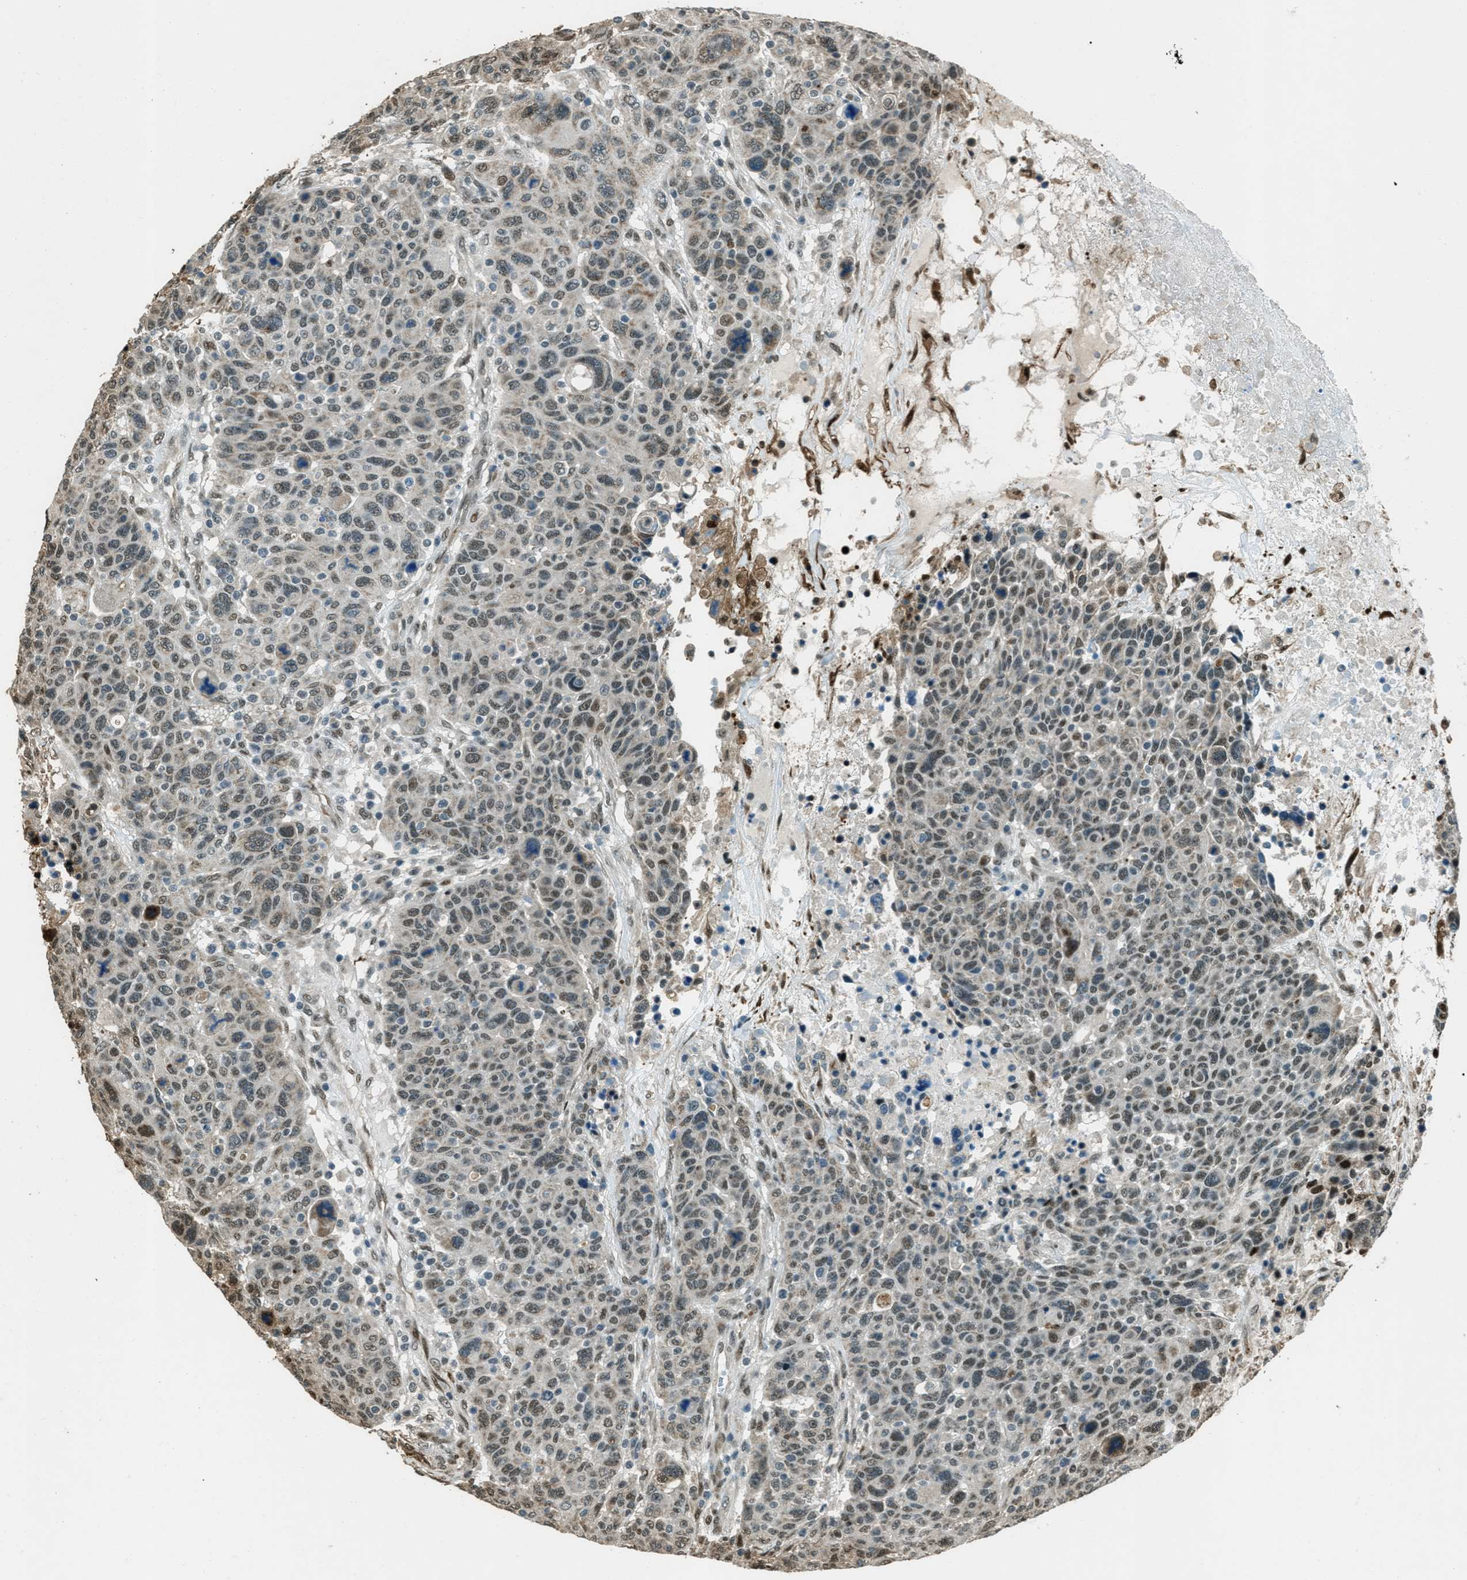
{"staining": {"intensity": "weak", "quantity": ">75%", "location": "nuclear"}, "tissue": "breast cancer", "cell_type": "Tumor cells", "image_type": "cancer", "snomed": [{"axis": "morphology", "description": "Duct carcinoma"}, {"axis": "topography", "description": "Breast"}], "caption": "Immunohistochemical staining of human breast cancer (intraductal carcinoma) reveals low levels of weak nuclear staining in approximately >75% of tumor cells.", "gene": "TARDBP", "patient": {"sex": "female", "age": 37}}